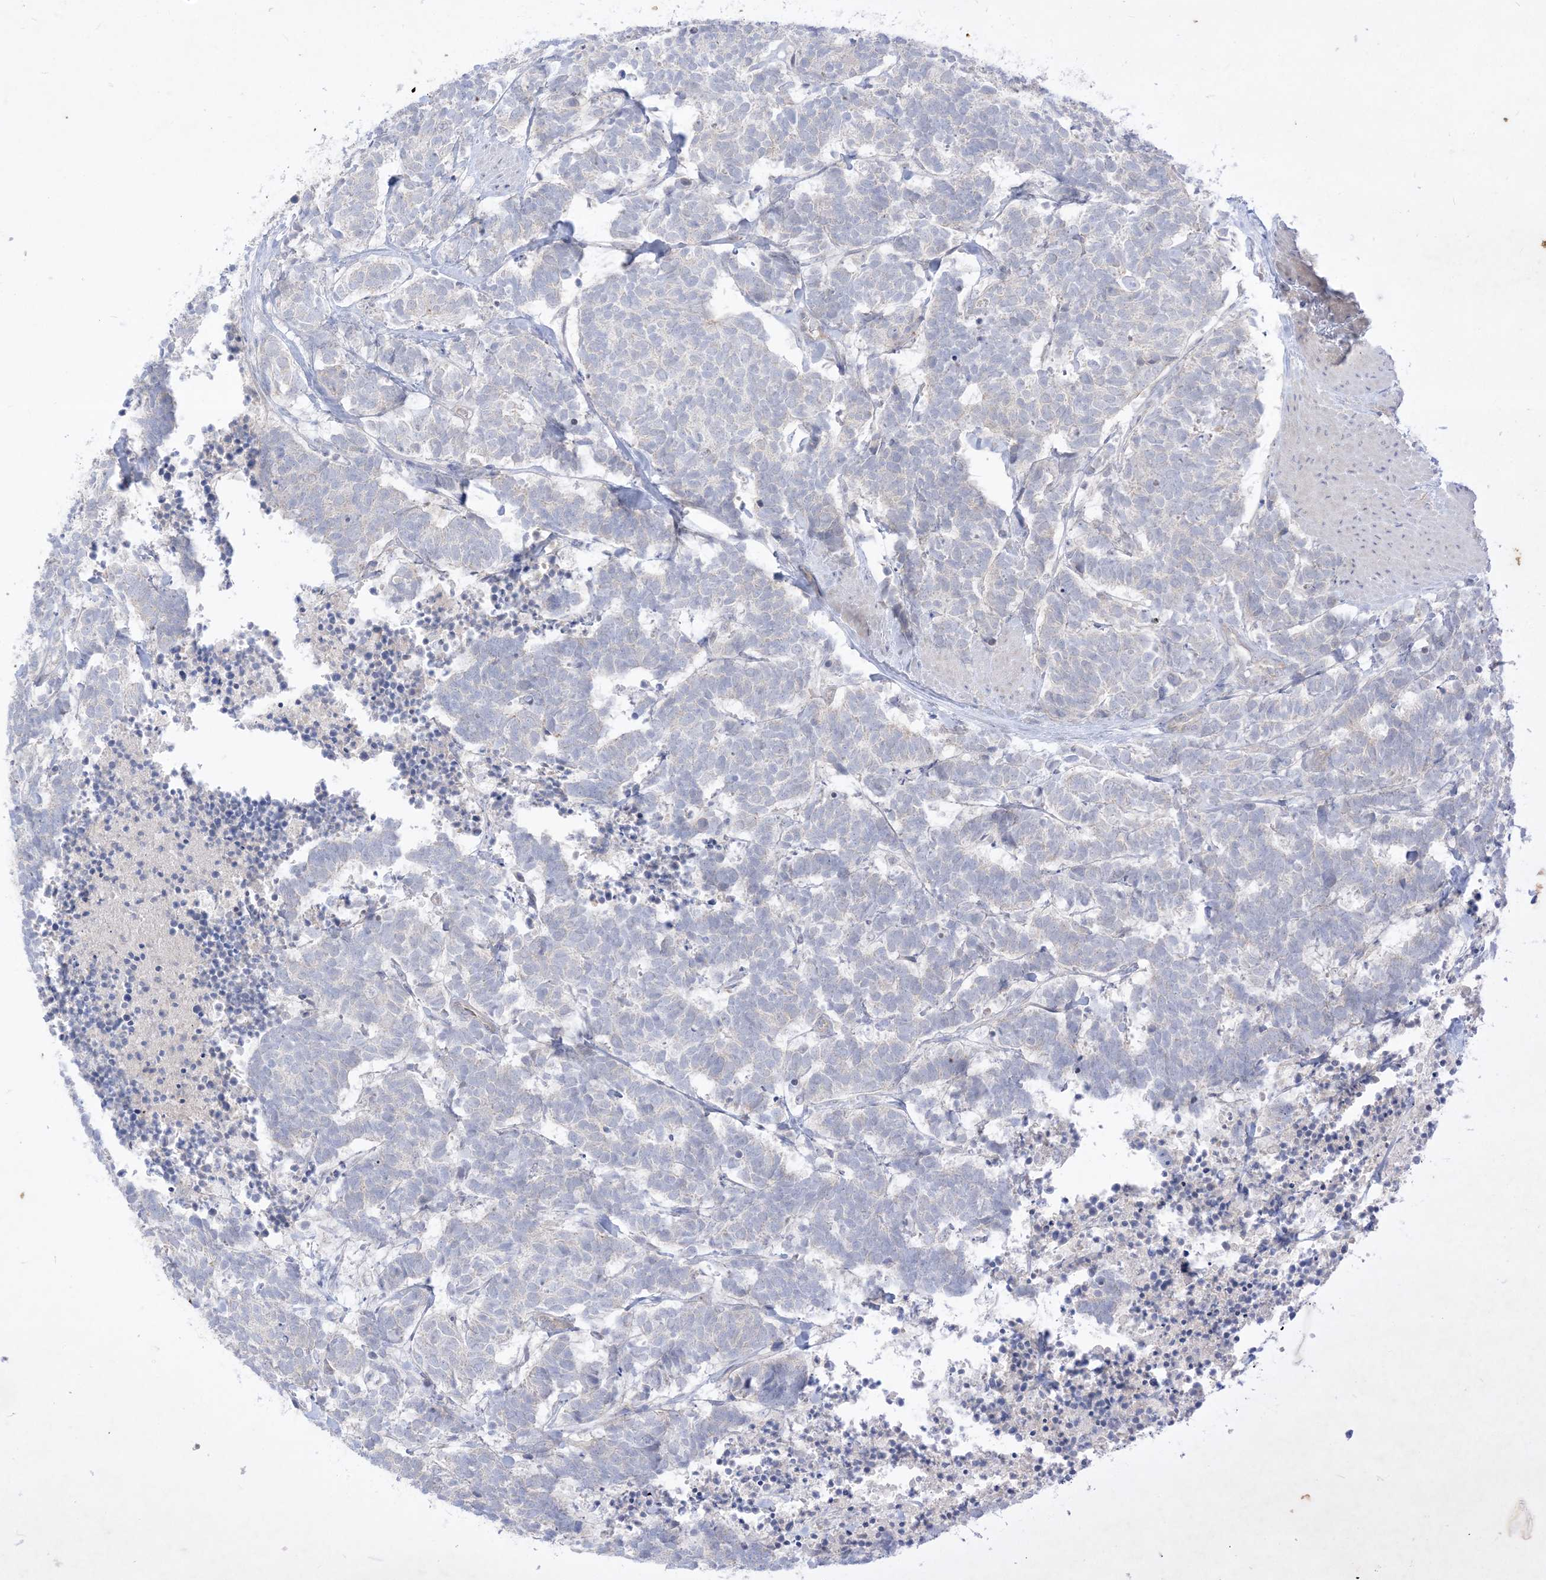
{"staining": {"intensity": "negative", "quantity": "none", "location": "none"}, "tissue": "carcinoid", "cell_type": "Tumor cells", "image_type": "cancer", "snomed": [{"axis": "morphology", "description": "Carcinoma, NOS"}, {"axis": "morphology", "description": "Carcinoid, malignant, NOS"}, {"axis": "topography", "description": "Urinary bladder"}], "caption": "High power microscopy photomicrograph of an immunohistochemistry photomicrograph of carcinoid, revealing no significant positivity in tumor cells.", "gene": "PLEKHA3", "patient": {"sex": "male", "age": 57}}